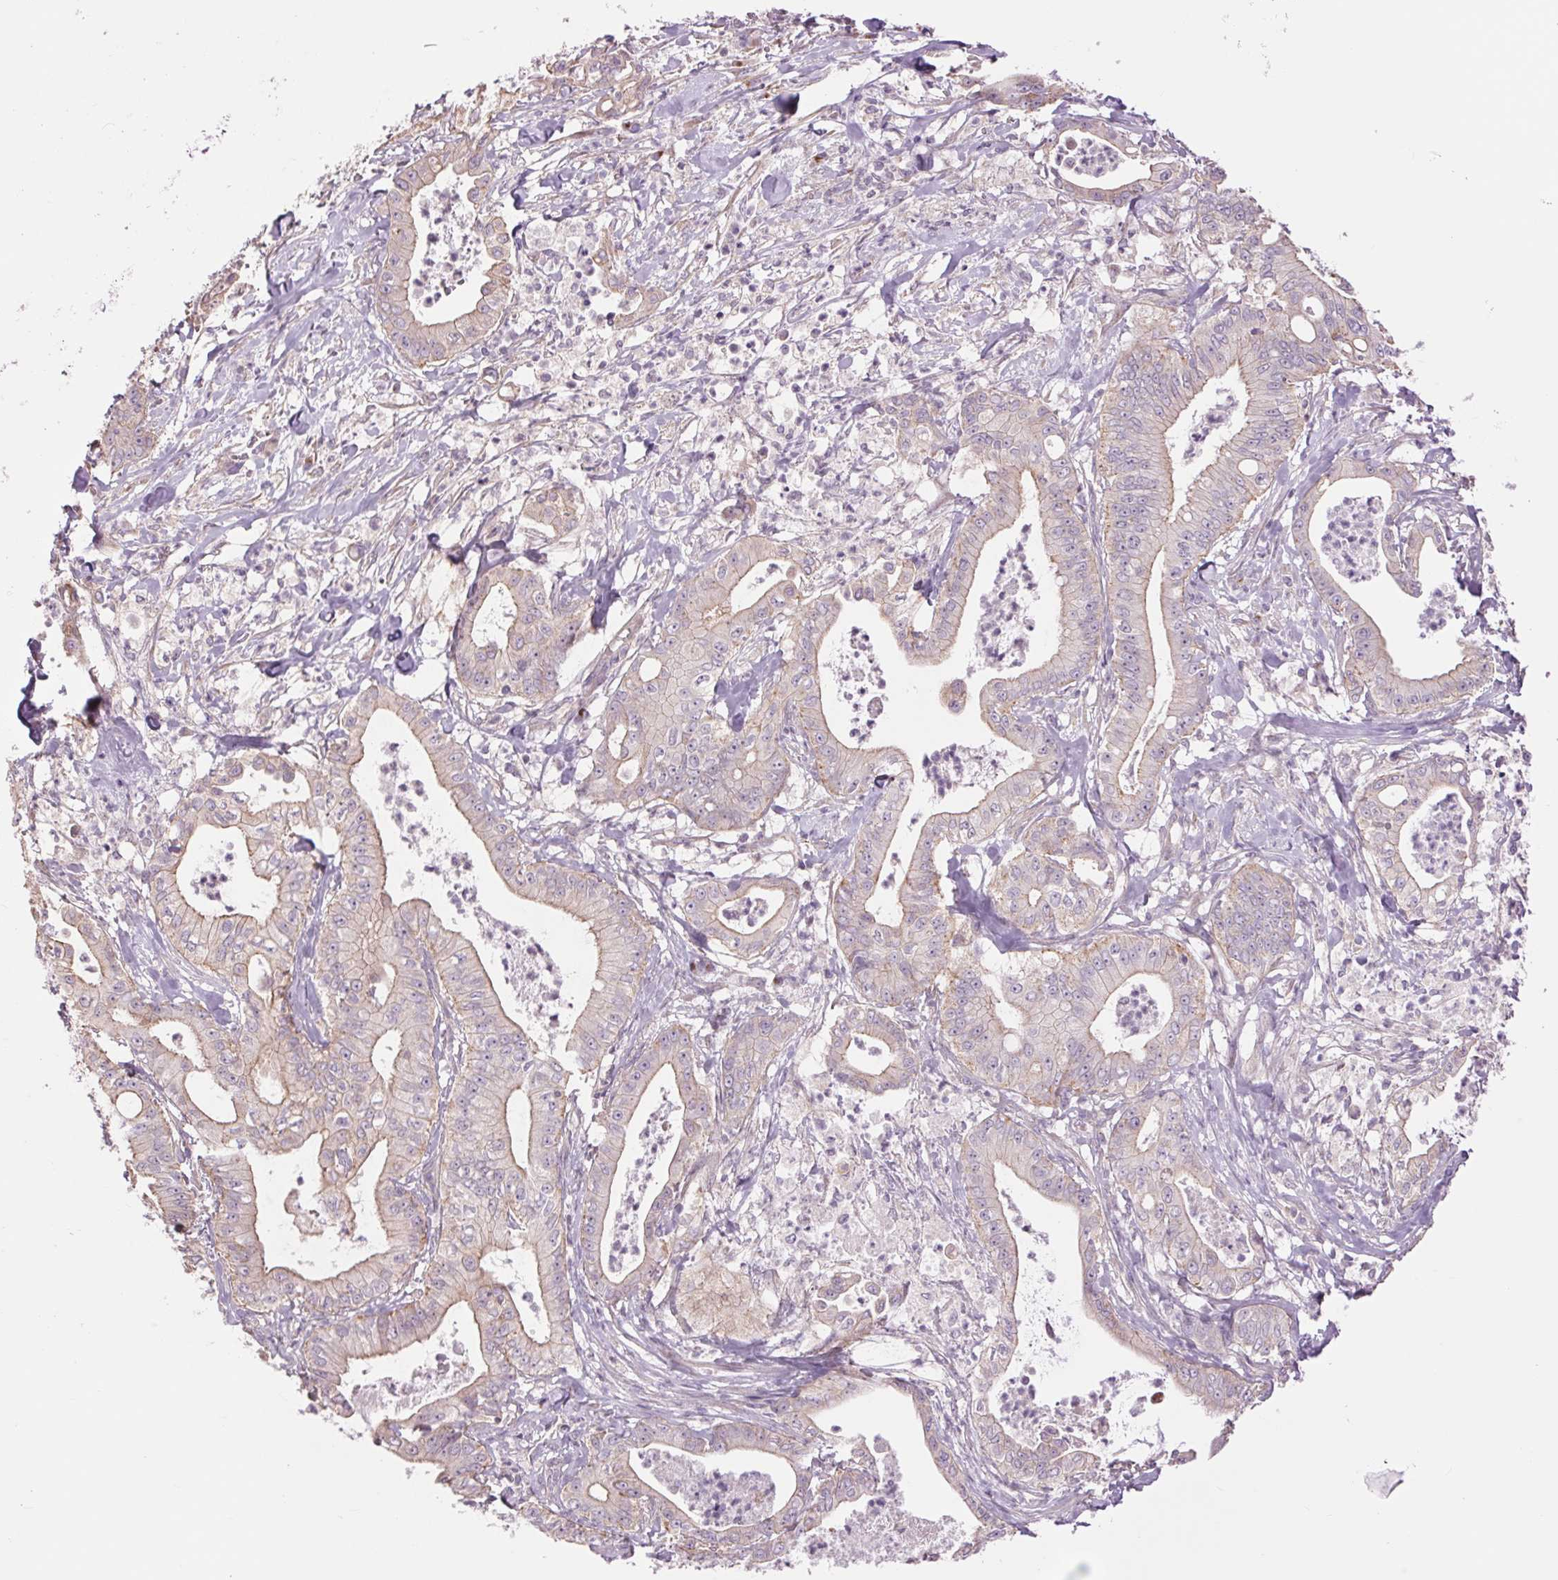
{"staining": {"intensity": "weak", "quantity": "25%-75%", "location": "cytoplasmic/membranous"}, "tissue": "pancreatic cancer", "cell_type": "Tumor cells", "image_type": "cancer", "snomed": [{"axis": "morphology", "description": "Adenocarcinoma, NOS"}, {"axis": "topography", "description": "Pancreas"}], "caption": "Tumor cells show low levels of weak cytoplasmic/membranous staining in approximately 25%-75% of cells in human pancreatic adenocarcinoma. (Stains: DAB in brown, nuclei in blue, Microscopy: brightfield microscopy at high magnification).", "gene": "CTNNA3", "patient": {"sex": "male", "age": 71}}